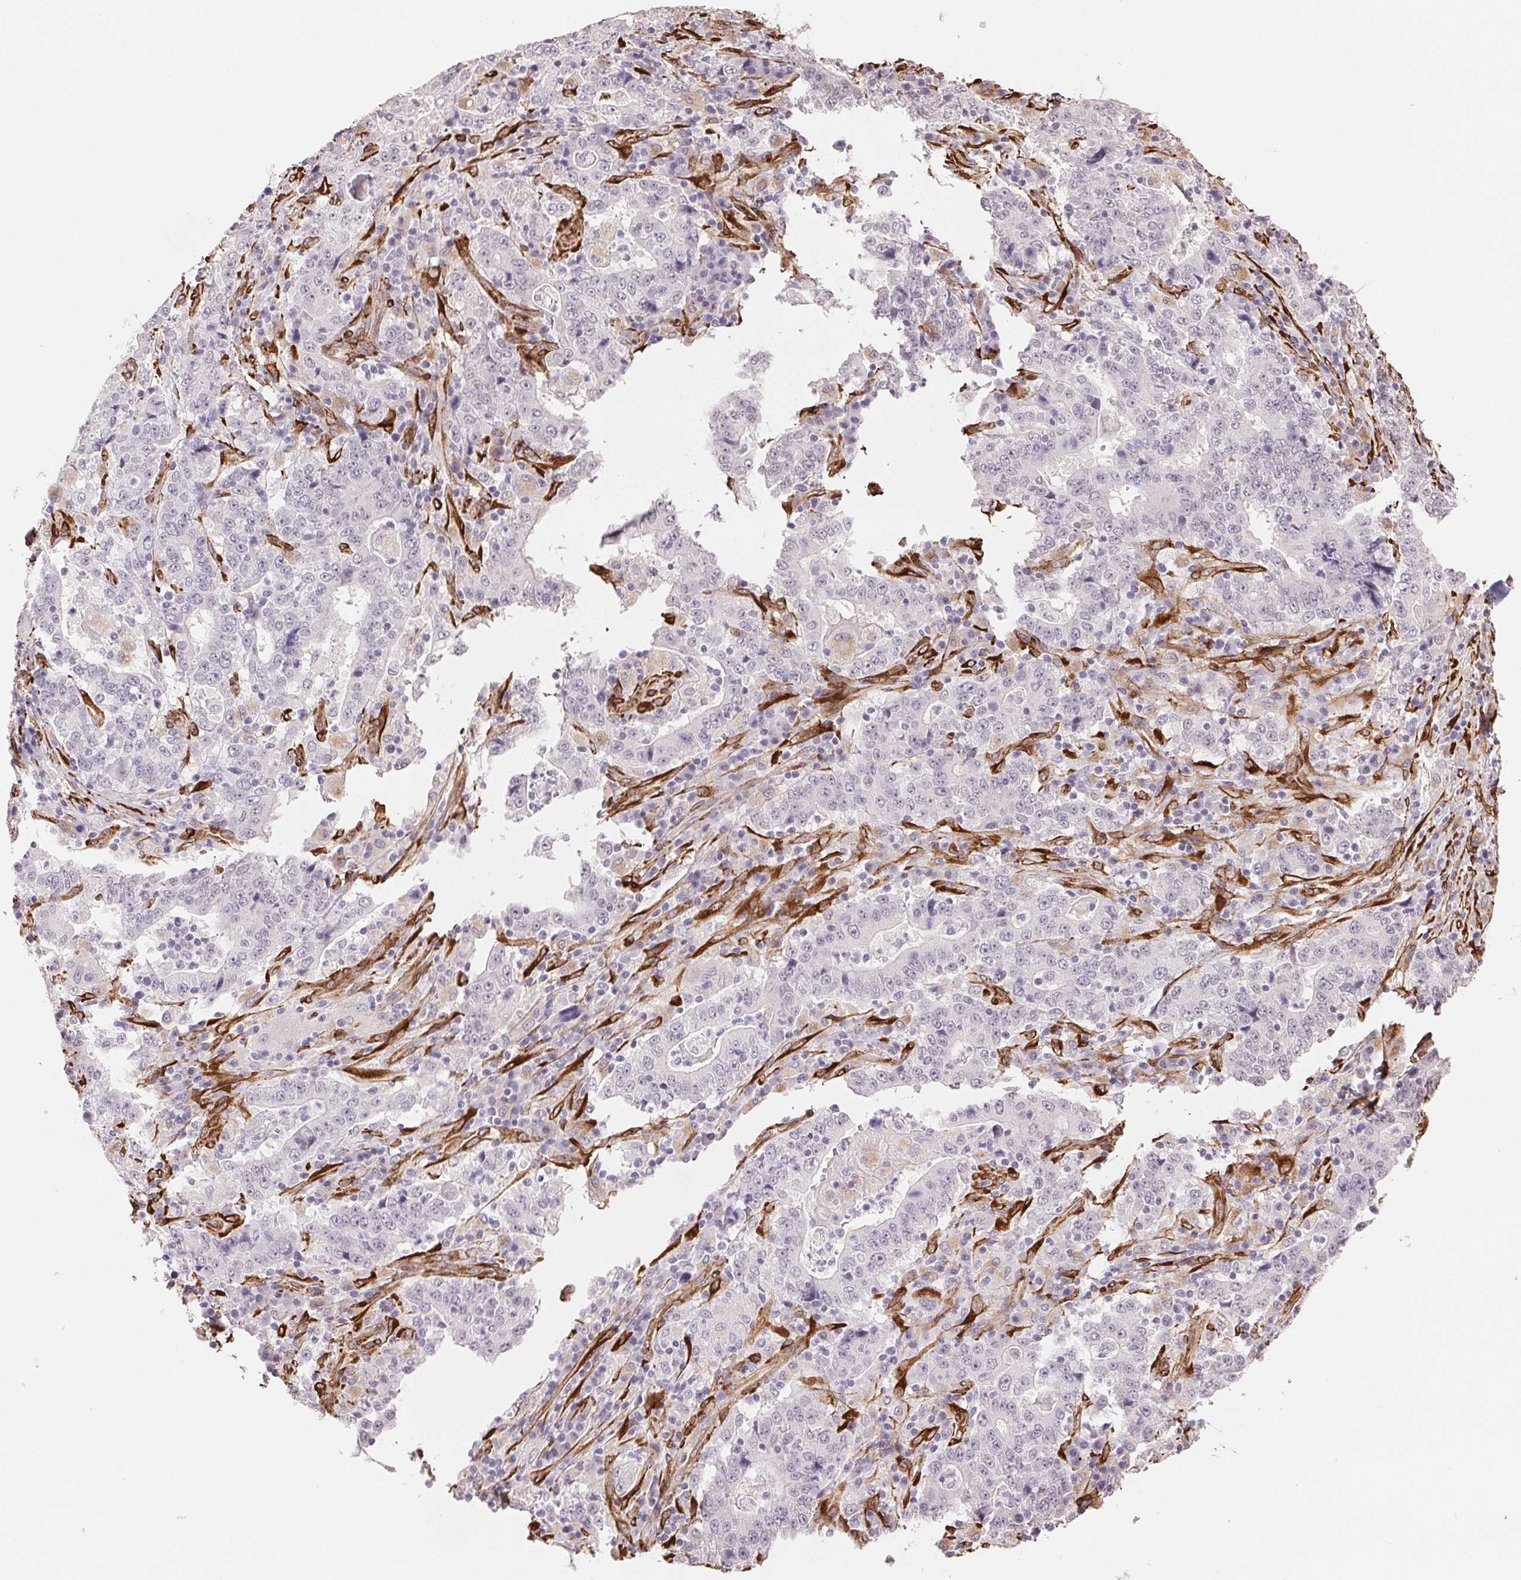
{"staining": {"intensity": "negative", "quantity": "none", "location": "none"}, "tissue": "stomach cancer", "cell_type": "Tumor cells", "image_type": "cancer", "snomed": [{"axis": "morphology", "description": "Normal tissue, NOS"}, {"axis": "morphology", "description": "Adenocarcinoma, NOS"}, {"axis": "topography", "description": "Stomach, upper"}, {"axis": "topography", "description": "Stomach"}], "caption": "Immunohistochemistry (IHC) of human stomach cancer (adenocarcinoma) displays no expression in tumor cells.", "gene": "FKBP10", "patient": {"sex": "male", "age": 59}}